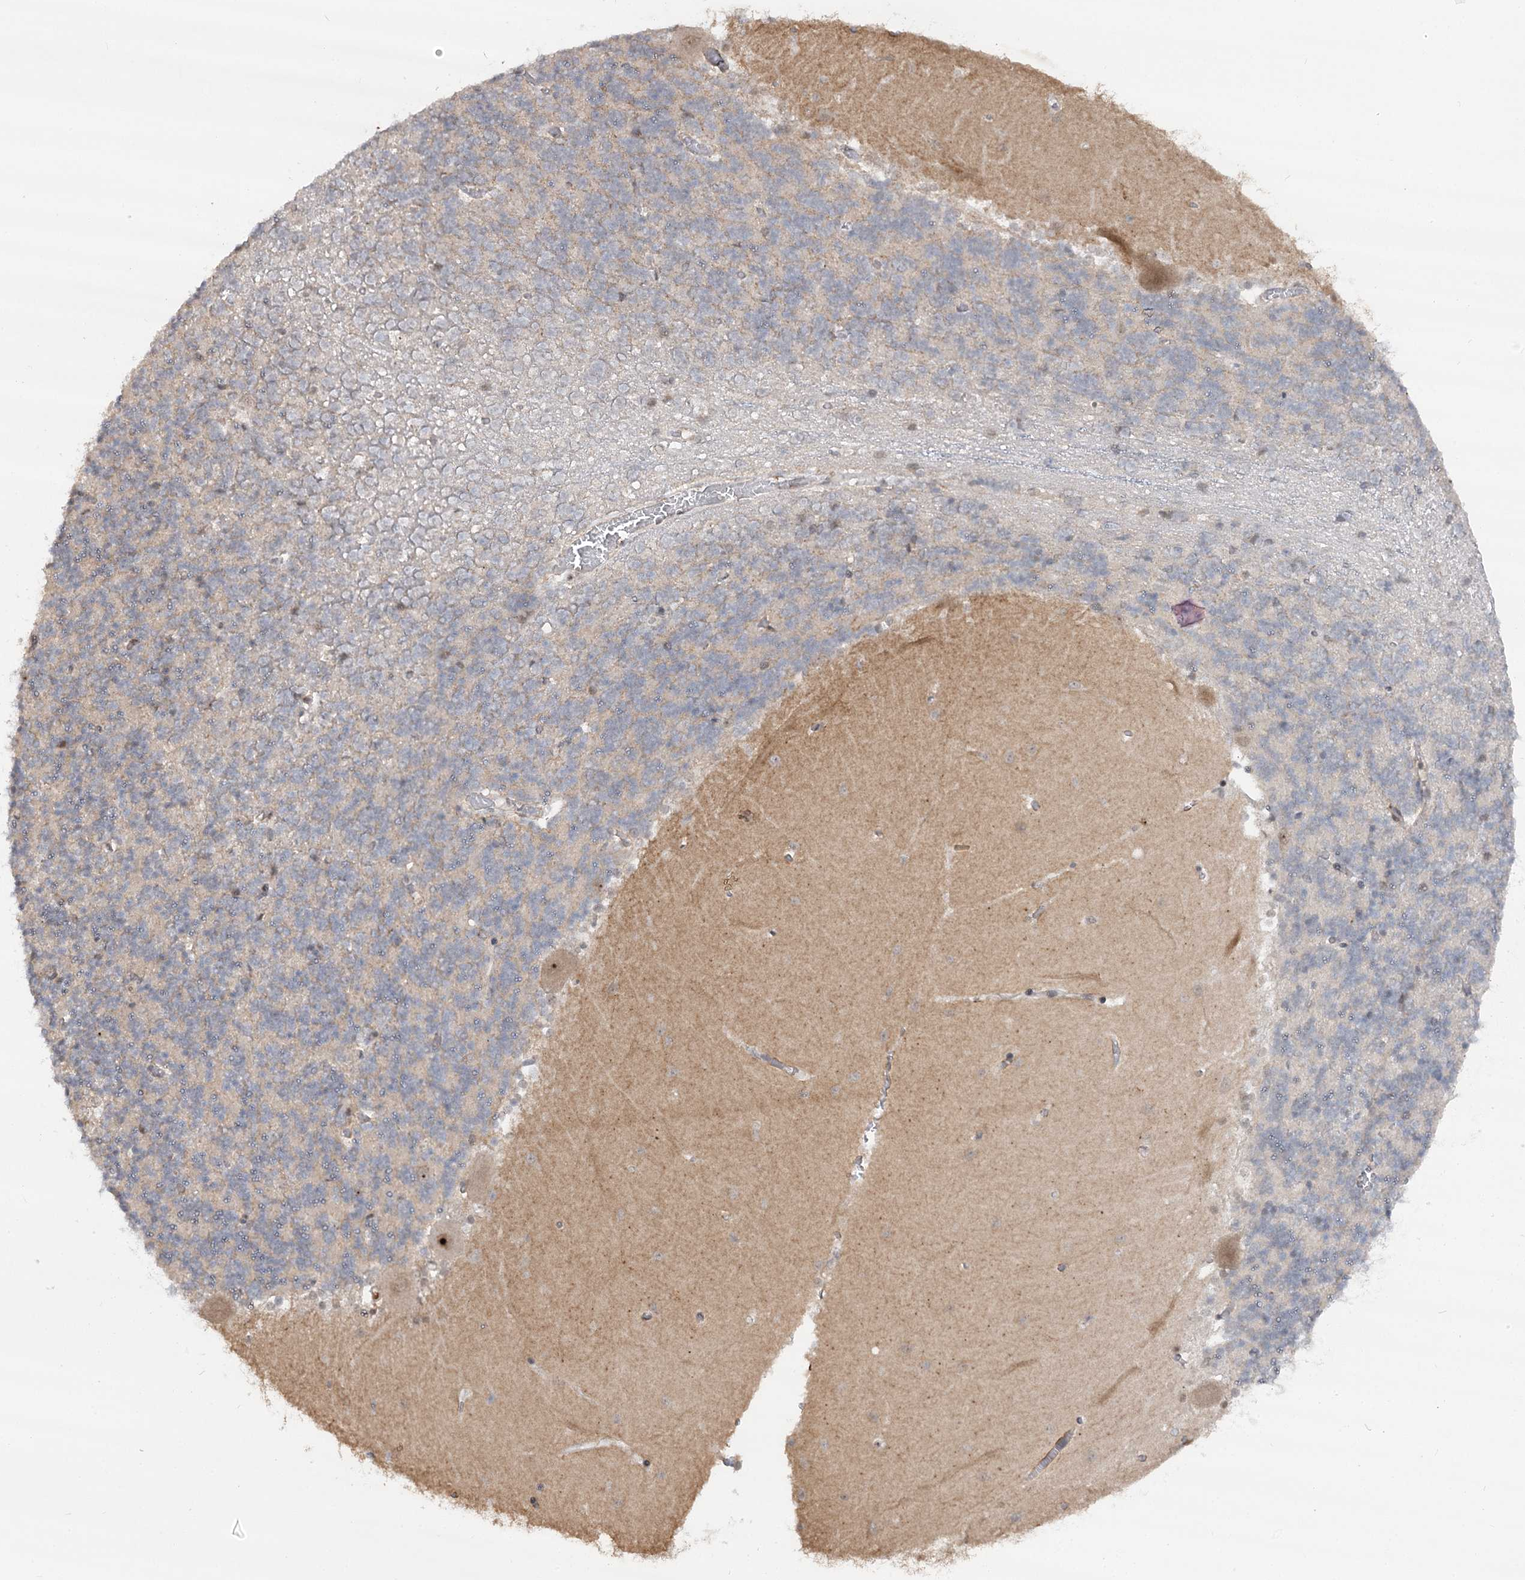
{"staining": {"intensity": "weak", "quantity": "<25%", "location": "cytoplasmic/membranous"}, "tissue": "cerebellum", "cell_type": "Cells in granular layer", "image_type": "normal", "snomed": [{"axis": "morphology", "description": "Normal tissue, NOS"}, {"axis": "topography", "description": "Cerebellum"}], "caption": "IHC of normal human cerebellum exhibits no positivity in cells in granular layer.", "gene": "GNL3L", "patient": {"sex": "male", "age": 37}}